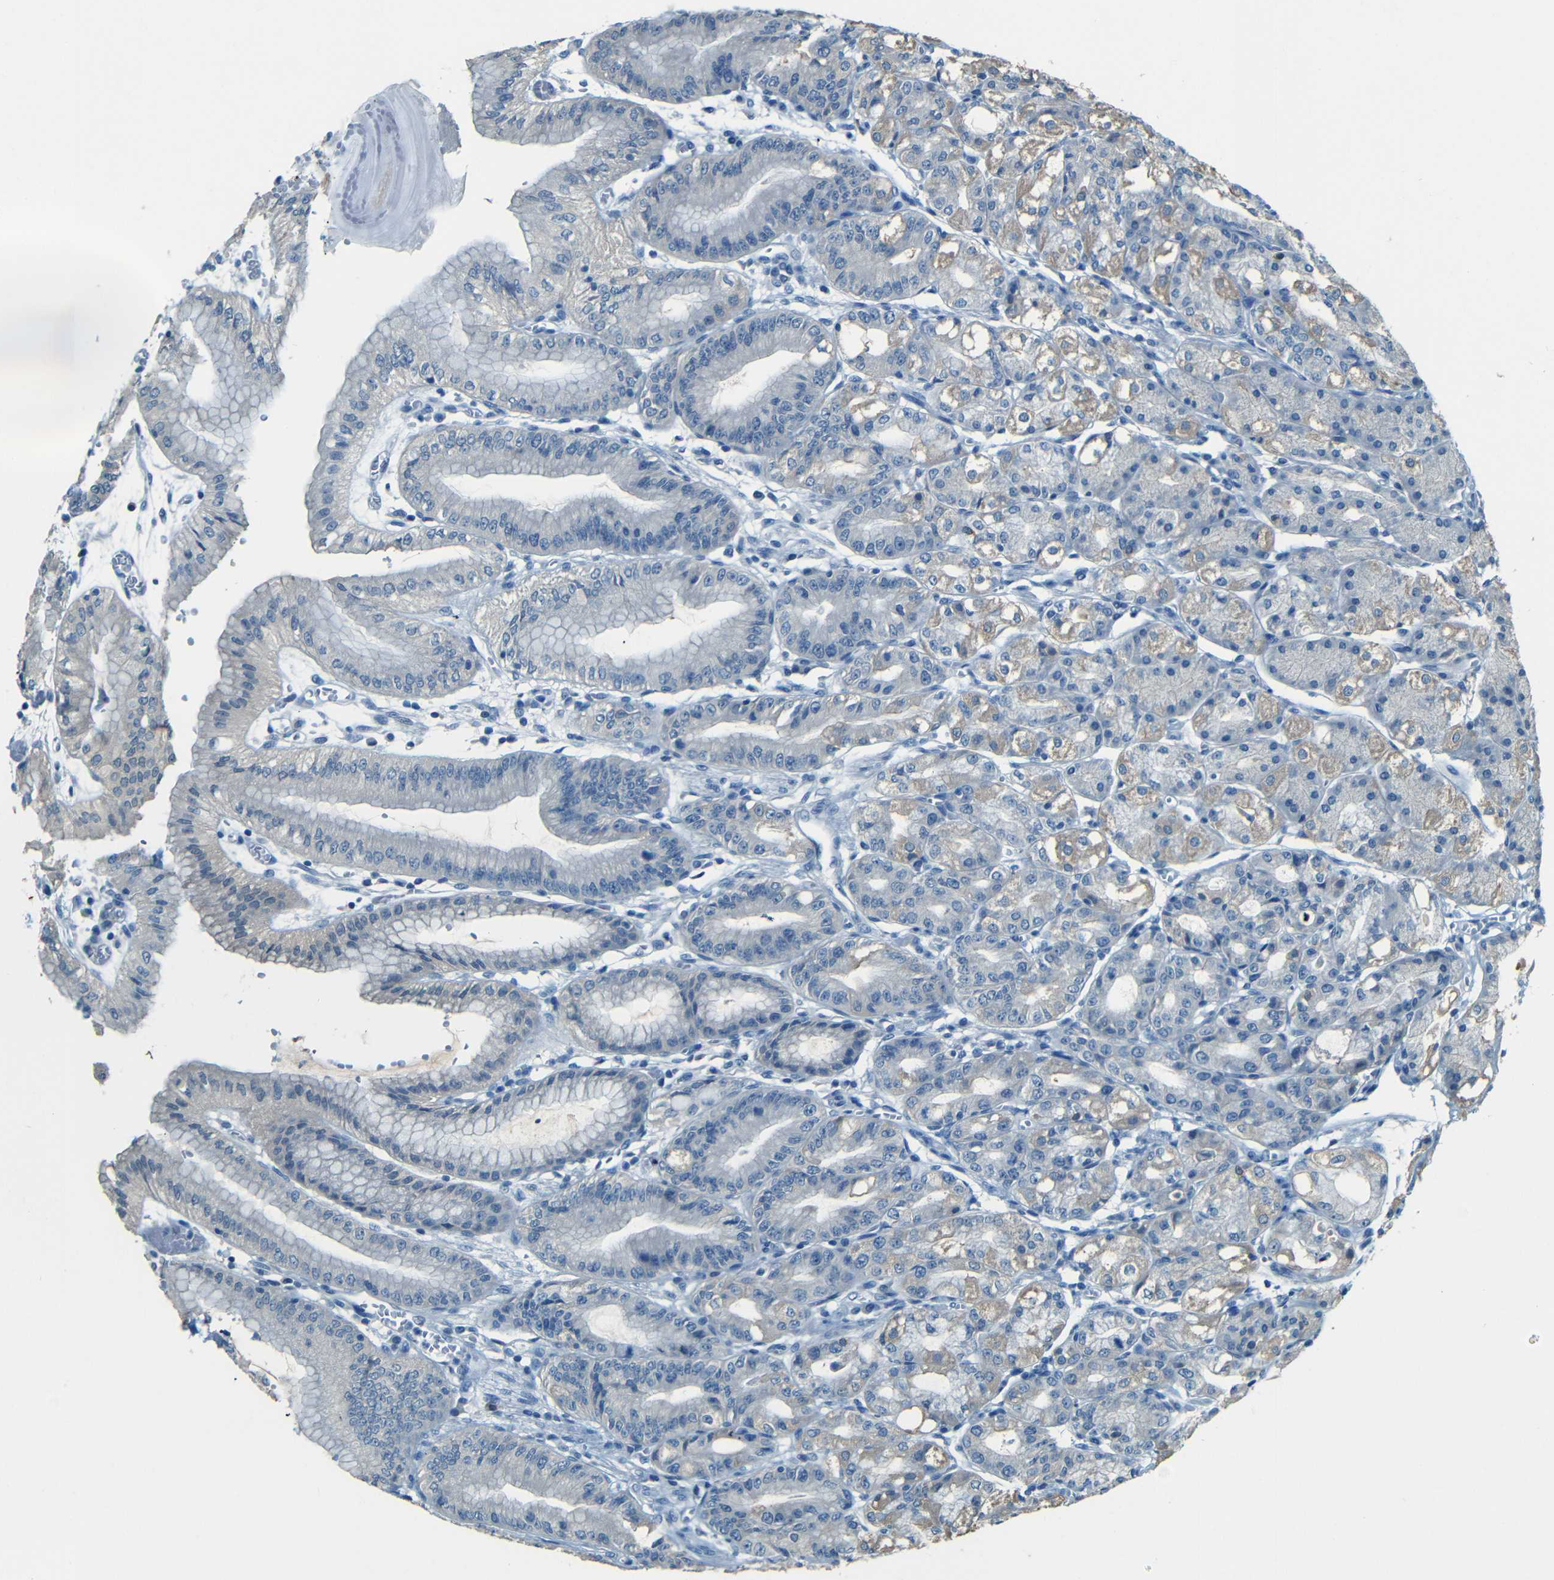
{"staining": {"intensity": "weak", "quantity": "<25%", "location": "cytoplasmic/membranous"}, "tissue": "stomach", "cell_type": "Glandular cells", "image_type": "normal", "snomed": [{"axis": "morphology", "description": "Normal tissue, NOS"}, {"axis": "topography", "description": "Stomach, lower"}], "caption": "A photomicrograph of stomach stained for a protein displays no brown staining in glandular cells.", "gene": "ZMAT1", "patient": {"sex": "male", "age": 71}}